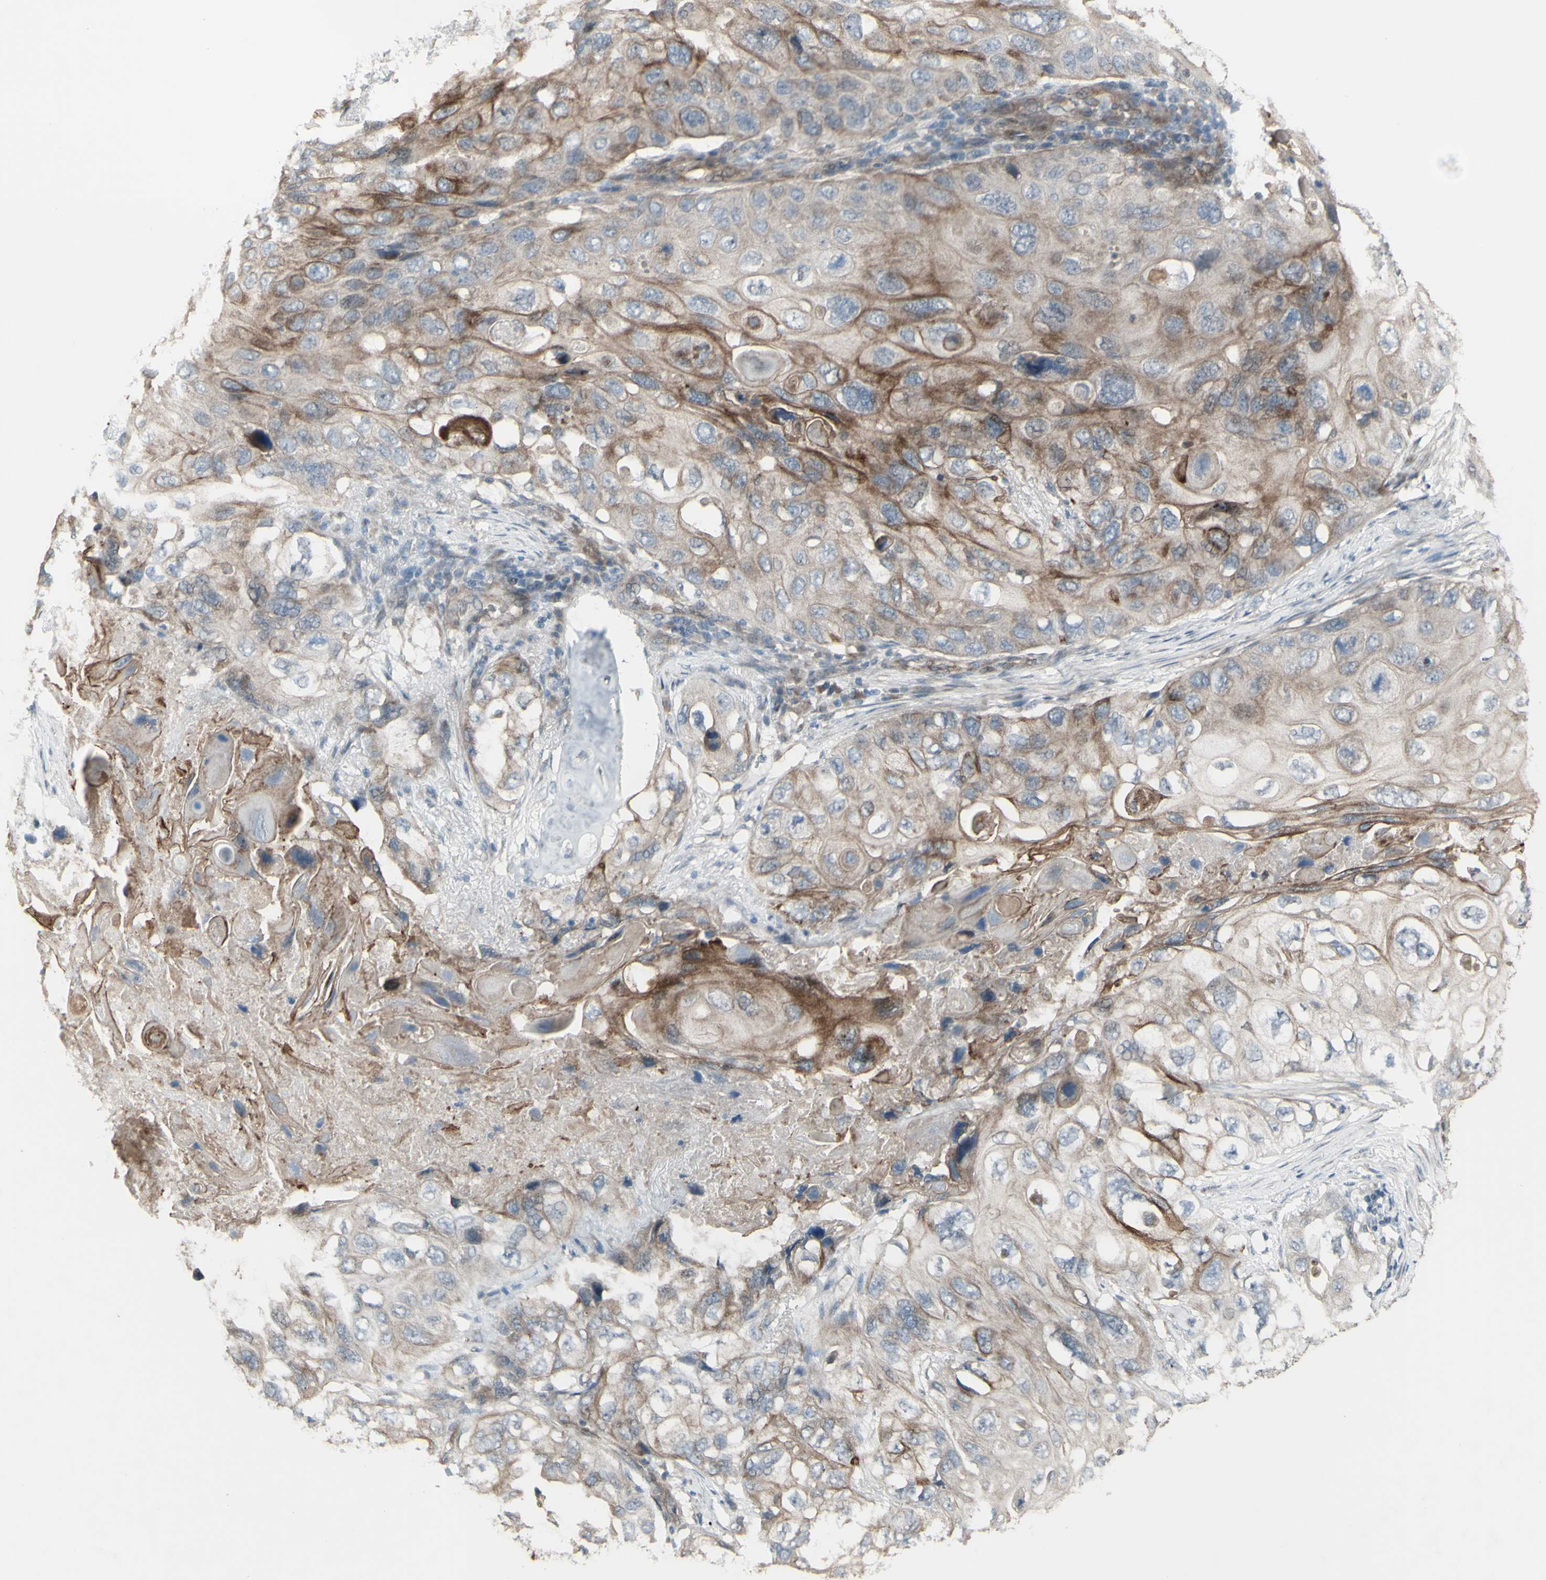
{"staining": {"intensity": "weak", "quantity": ">75%", "location": "cytoplasmic/membranous"}, "tissue": "lung cancer", "cell_type": "Tumor cells", "image_type": "cancer", "snomed": [{"axis": "morphology", "description": "Squamous cell carcinoma, NOS"}, {"axis": "topography", "description": "Lung"}], "caption": "Immunohistochemical staining of human lung squamous cell carcinoma reveals low levels of weak cytoplasmic/membranous expression in about >75% of tumor cells.", "gene": "GRAMD1B", "patient": {"sex": "female", "age": 73}}